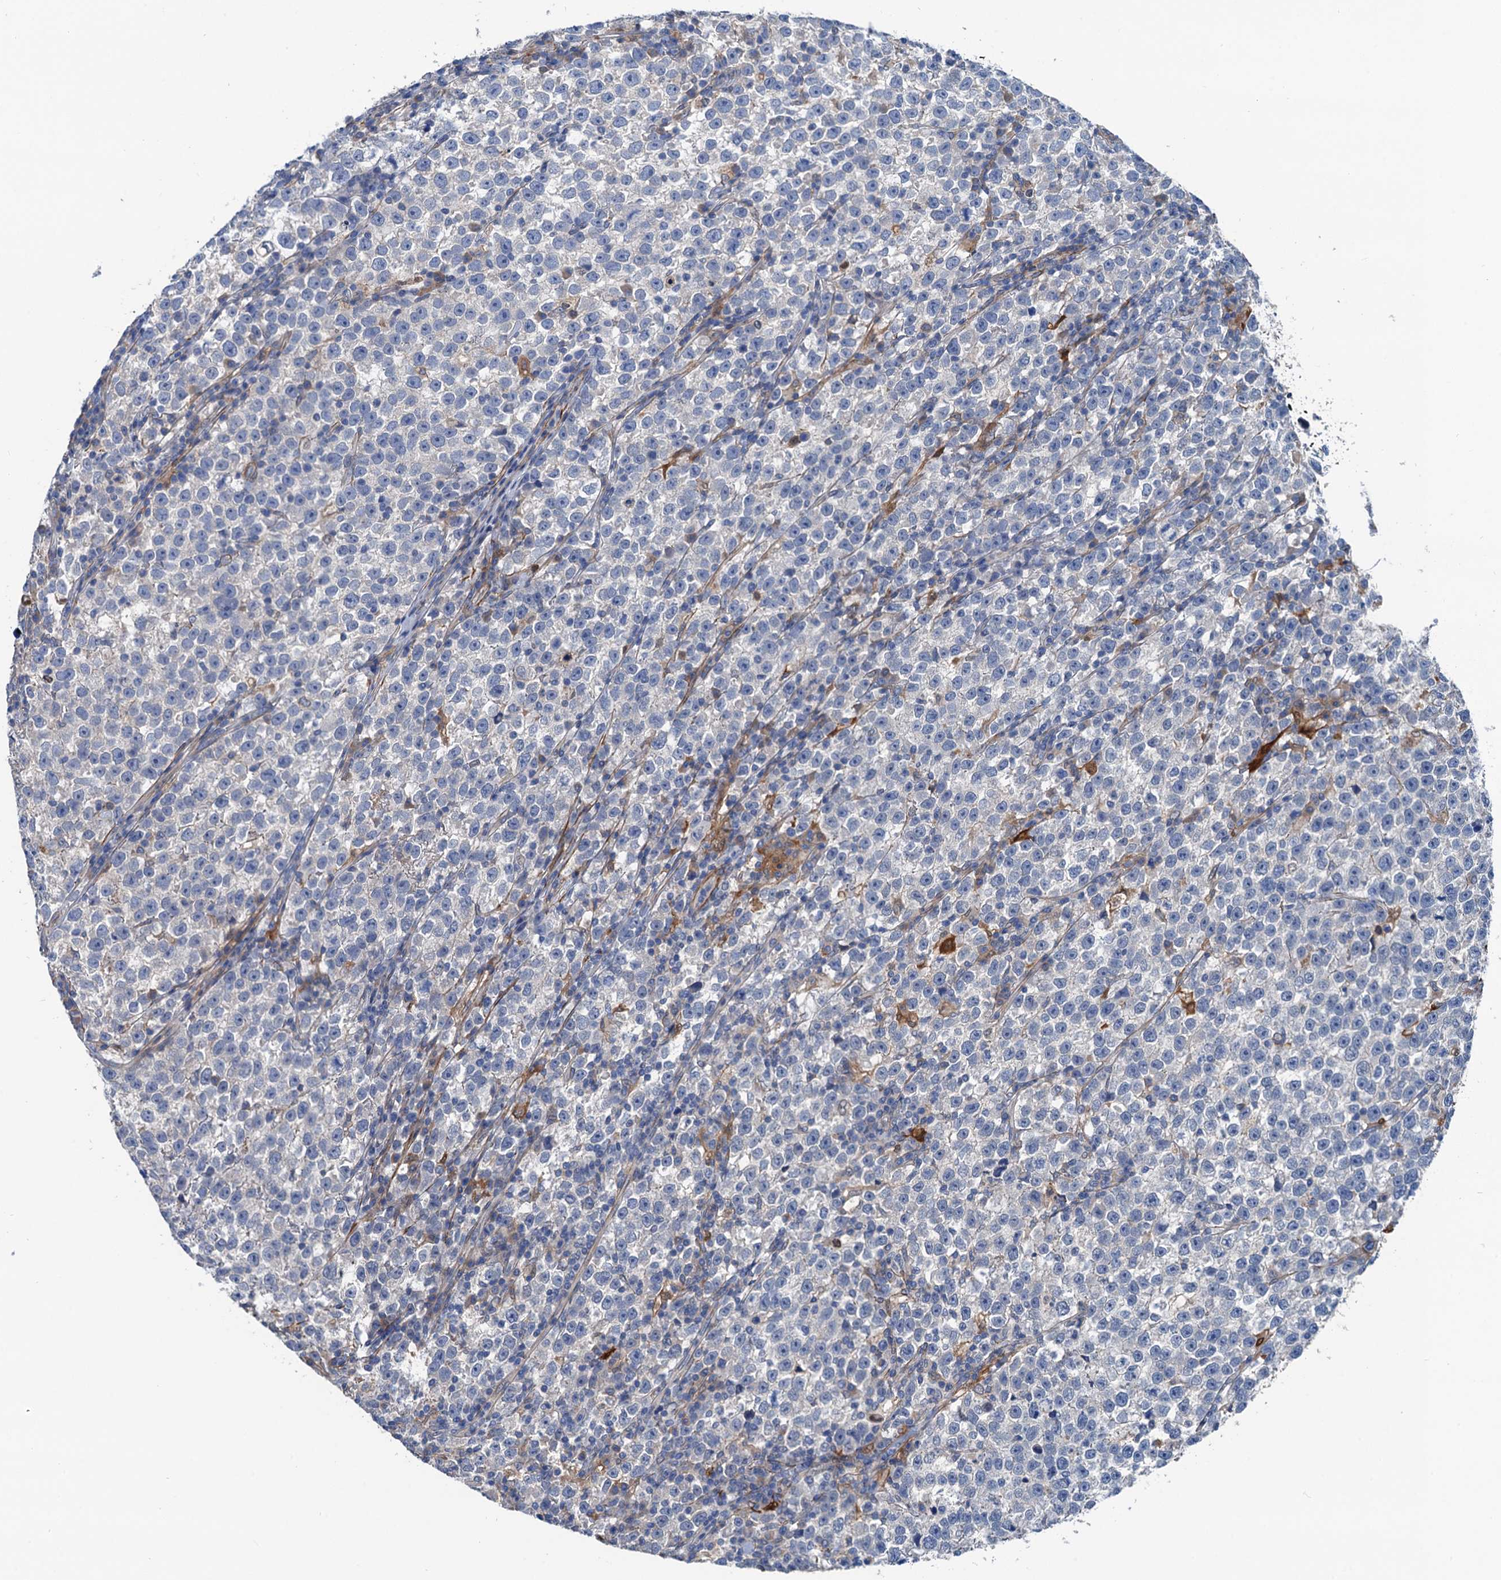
{"staining": {"intensity": "negative", "quantity": "none", "location": "none"}, "tissue": "testis cancer", "cell_type": "Tumor cells", "image_type": "cancer", "snomed": [{"axis": "morphology", "description": "Normal tissue, NOS"}, {"axis": "morphology", "description": "Seminoma, NOS"}, {"axis": "topography", "description": "Testis"}], "caption": "Immunohistochemical staining of testis seminoma demonstrates no significant positivity in tumor cells.", "gene": "CSTPP1", "patient": {"sex": "male", "age": 43}}